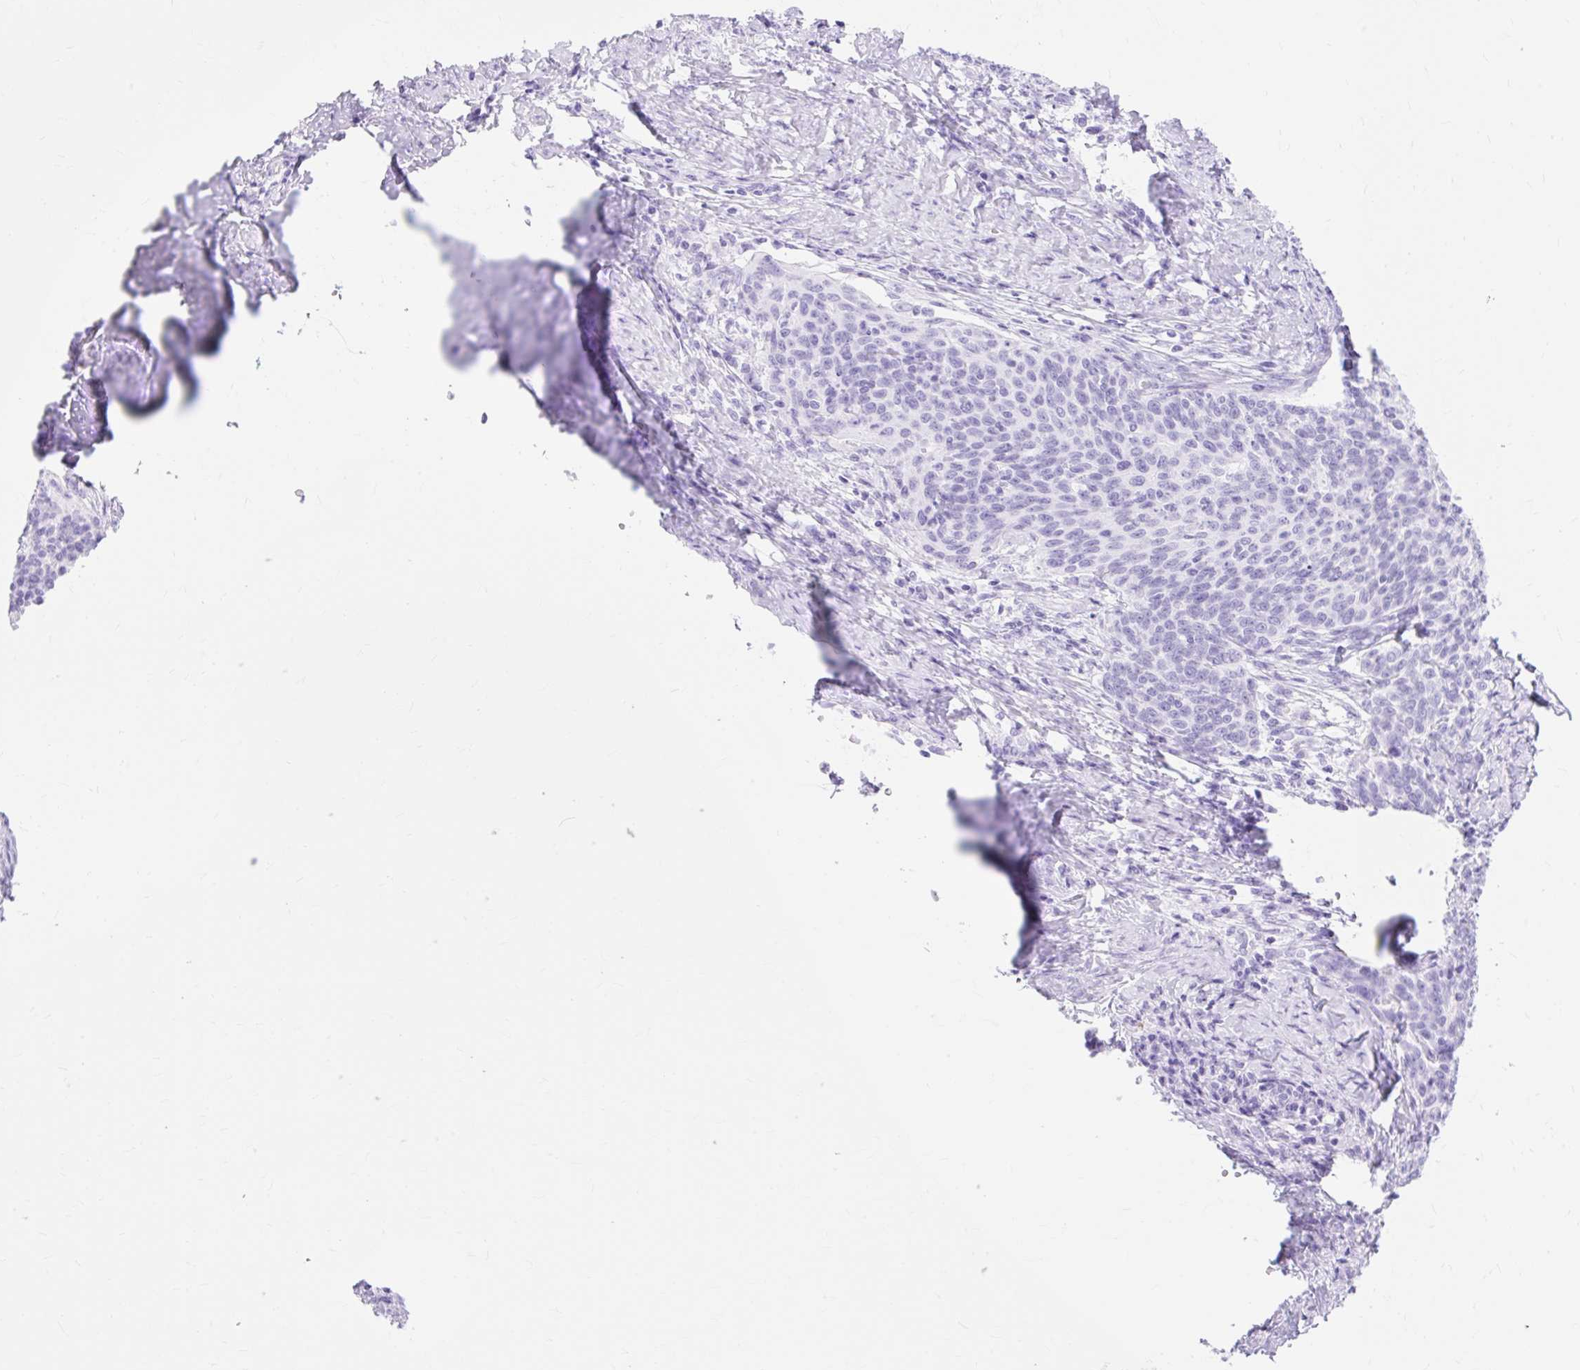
{"staining": {"intensity": "negative", "quantity": "none", "location": "none"}, "tissue": "cervical cancer", "cell_type": "Tumor cells", "image_type": "cancer", "snomed": [{"axis": "morphology", "description": "Squamous cell carcinoma, NOS"}, {"axis": "topography", "description": "Cervix"}], "caption": "A high-resolution image shows immunohistochemistry (IHC) staining of cervical squamous cell carcinoma, which demonstrates no significant positivity in tumor cells.", "gene": "MBP", "patient": {"sex": "female", "age": 39}}